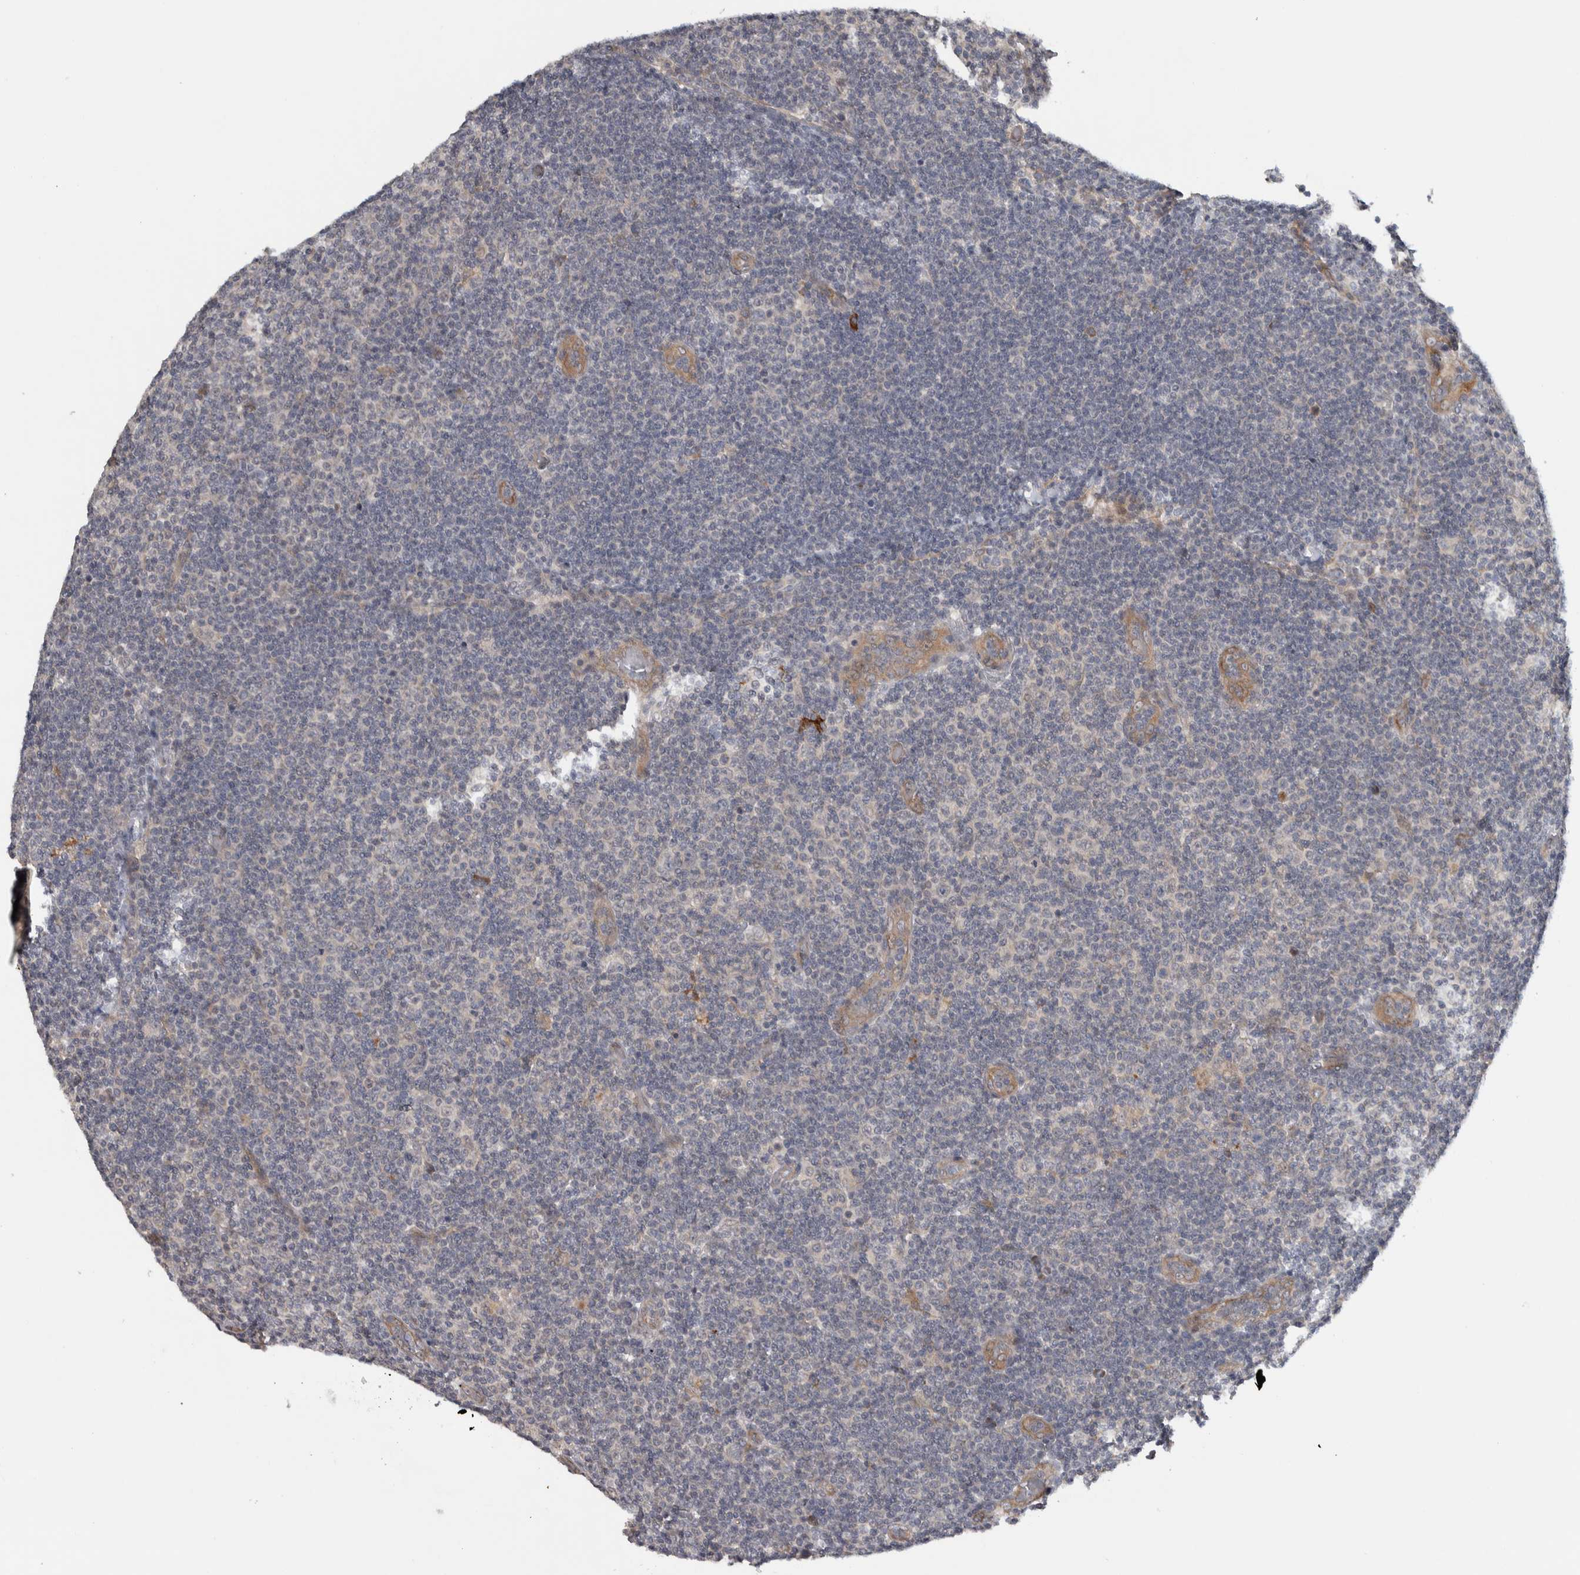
{"staining": {"intensity": "negative", "quantity": "none", "location": "none"}, "tissue": "lymphoma", "cell_type": "Tumor cells", "image_type": "cancer", "snomed": [{"axis": "morphology", "description": "Malignant lymphoma, non-Hodgkin's type, Low grade"}, {"axis": "topography", "description": "Lymph node"}], "caption": "Low-grade malignant lymphoma, non-Hodgkin's type was stained to show a protein in brown. There is no significant staining in tumor cells.", "gene": "TBC1D31", "patient": {"sex": "male", "age": 83}}